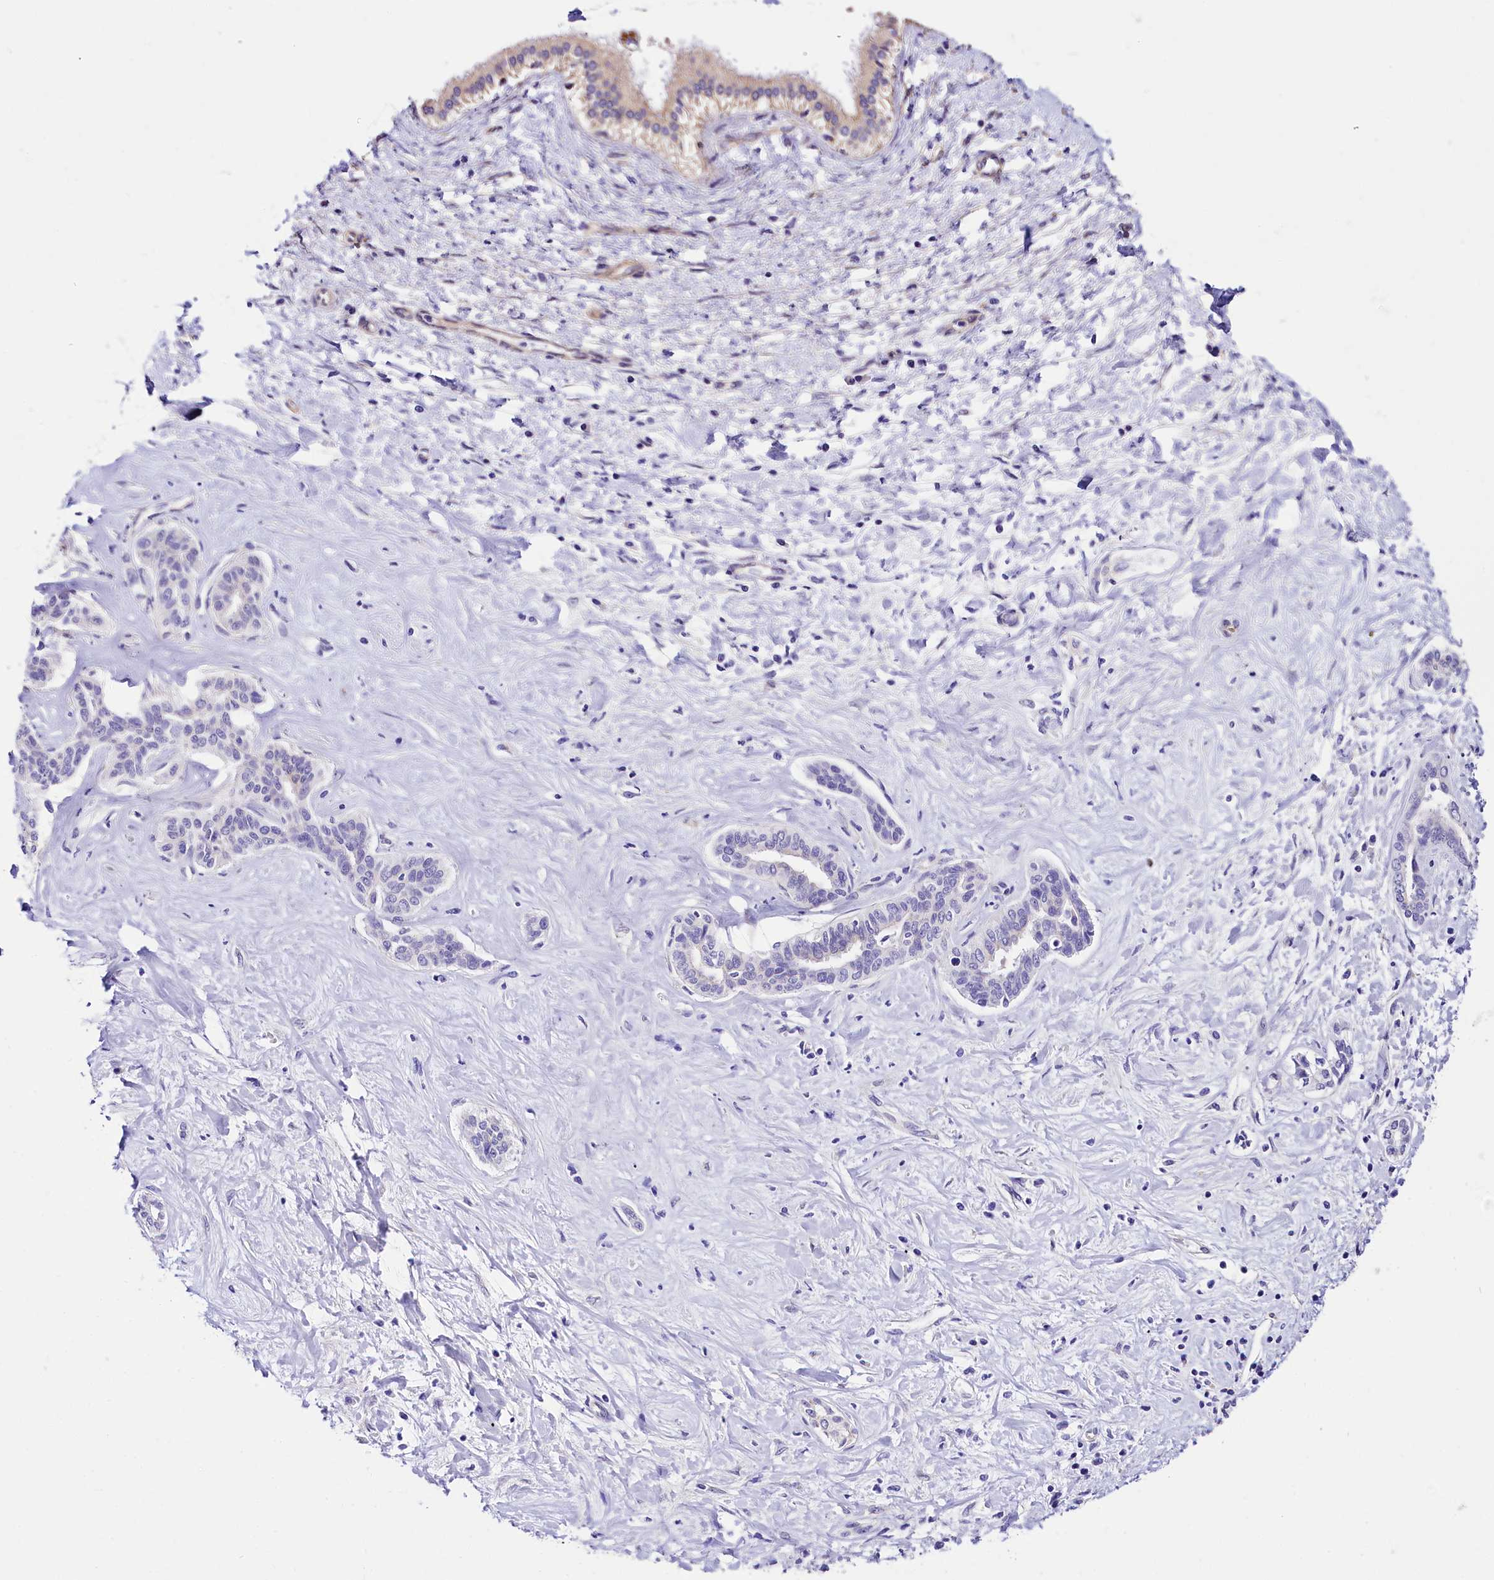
{"staining": {"intensity": "negative", "quantity": "none", "location": "none"}, "tissue": "liver cancer", "cell_type": "Tumor cells", "image_type": "cancer", "snomed": [{"axis": "morphology", "description": "Cholangiocarcinoma"}, {"axis": "topography", "description": "Liver"}], "caption": "DAB immunohistochemical staining of cholangiocarcinoma (liver) displays no significant staining in tumor cells.", "gene": "ACAA2", "patient": {"sex": "female", "age": 77}}